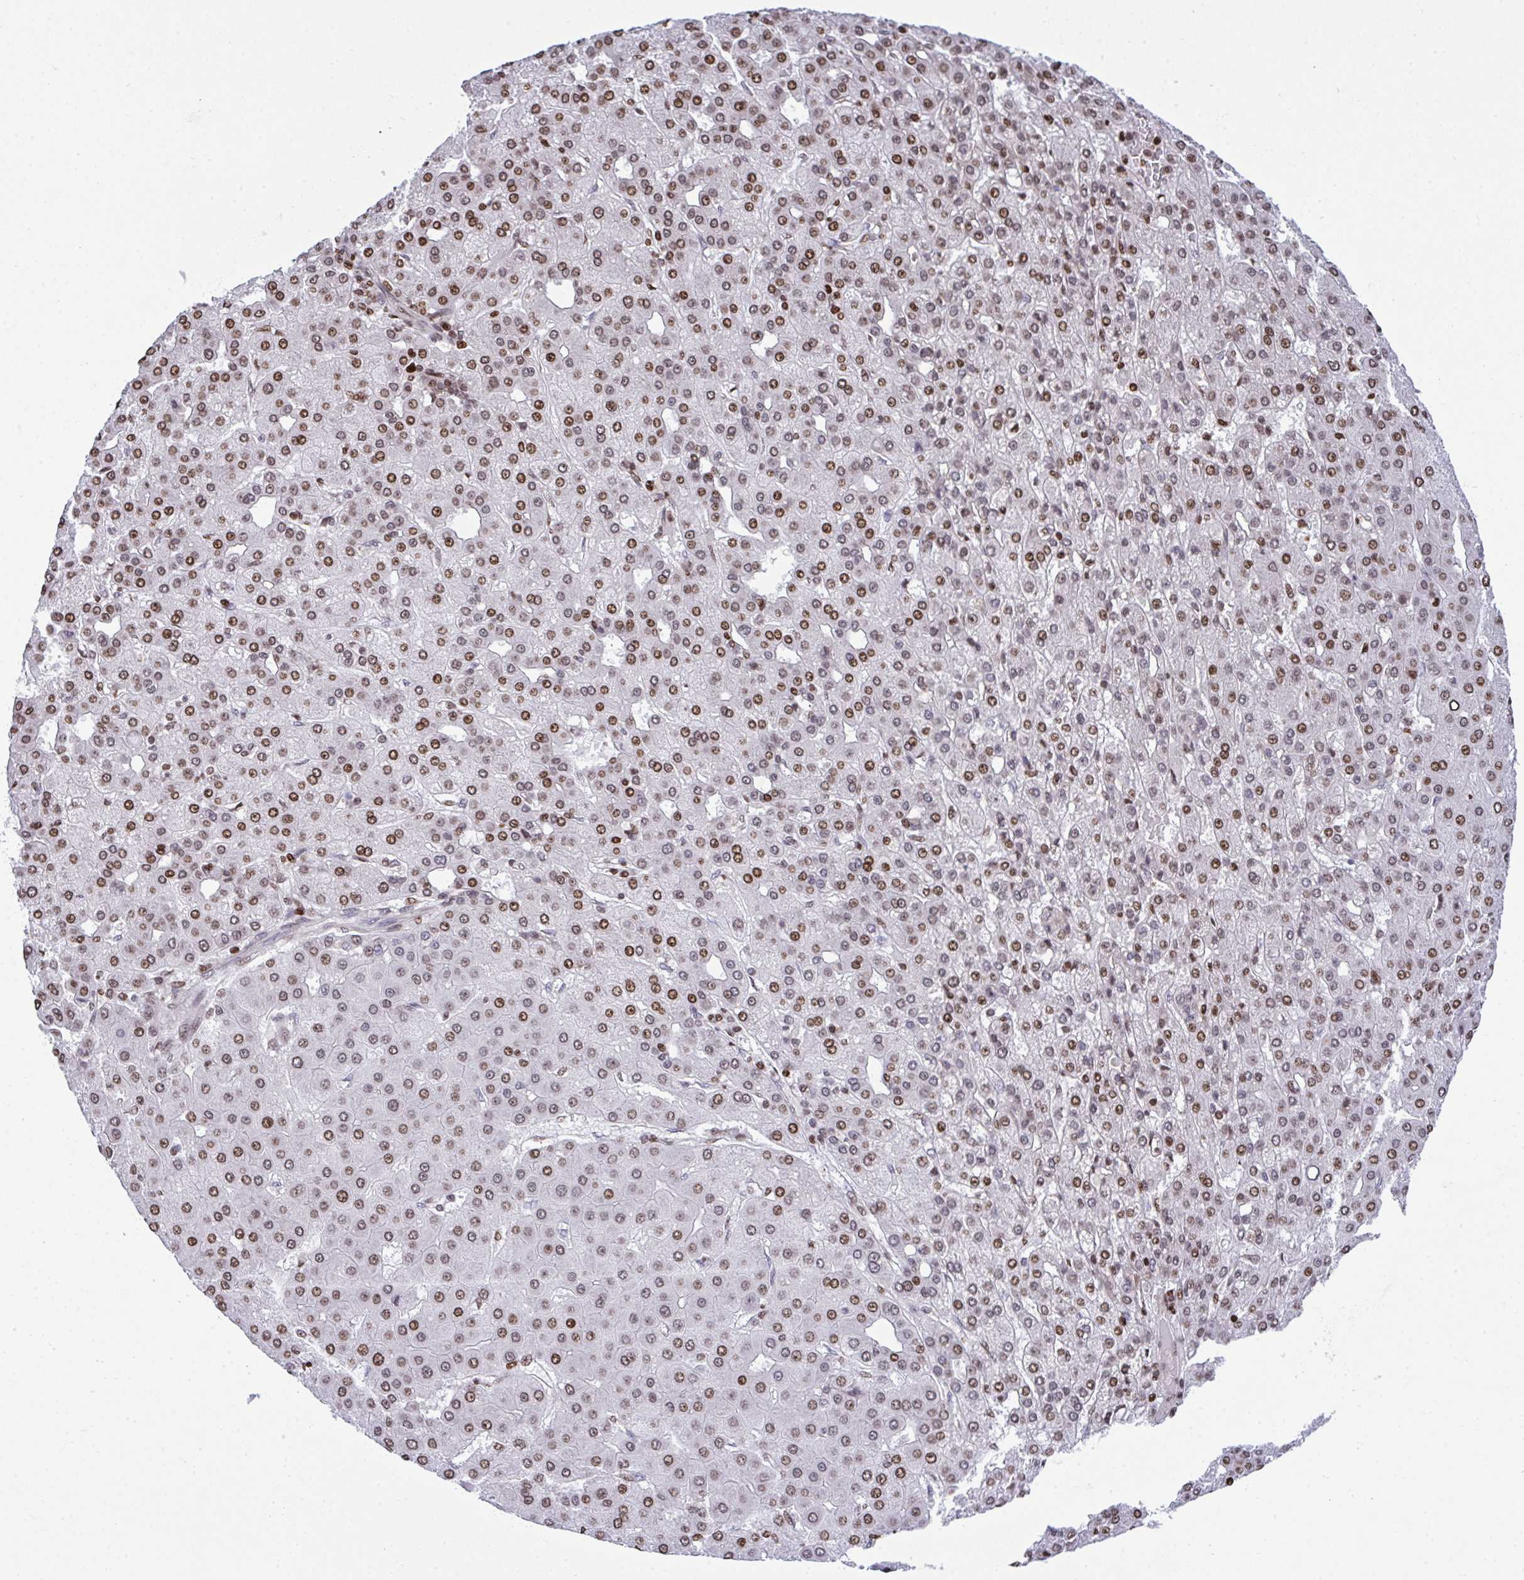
{"staining": {"intensity": "moderate", "quantity": ">75%", "location": "nuclear"}, "tissue": "liver cancer", "cell_type": "Tumor cells", "image_type": "cancer", "snomed": [{"axis": "morphology", "description": "Carcinoma, Hepatocellular, NOS"}, {"axis": "topography", "description": "Liver"}], "caption": "This is an image of IHC staining of liver cancer, which shows moderate positivity in the nuclear of tumor cells.", "gene": "RAPGEF5", "patient": {"sex": "male", "age": 65}}